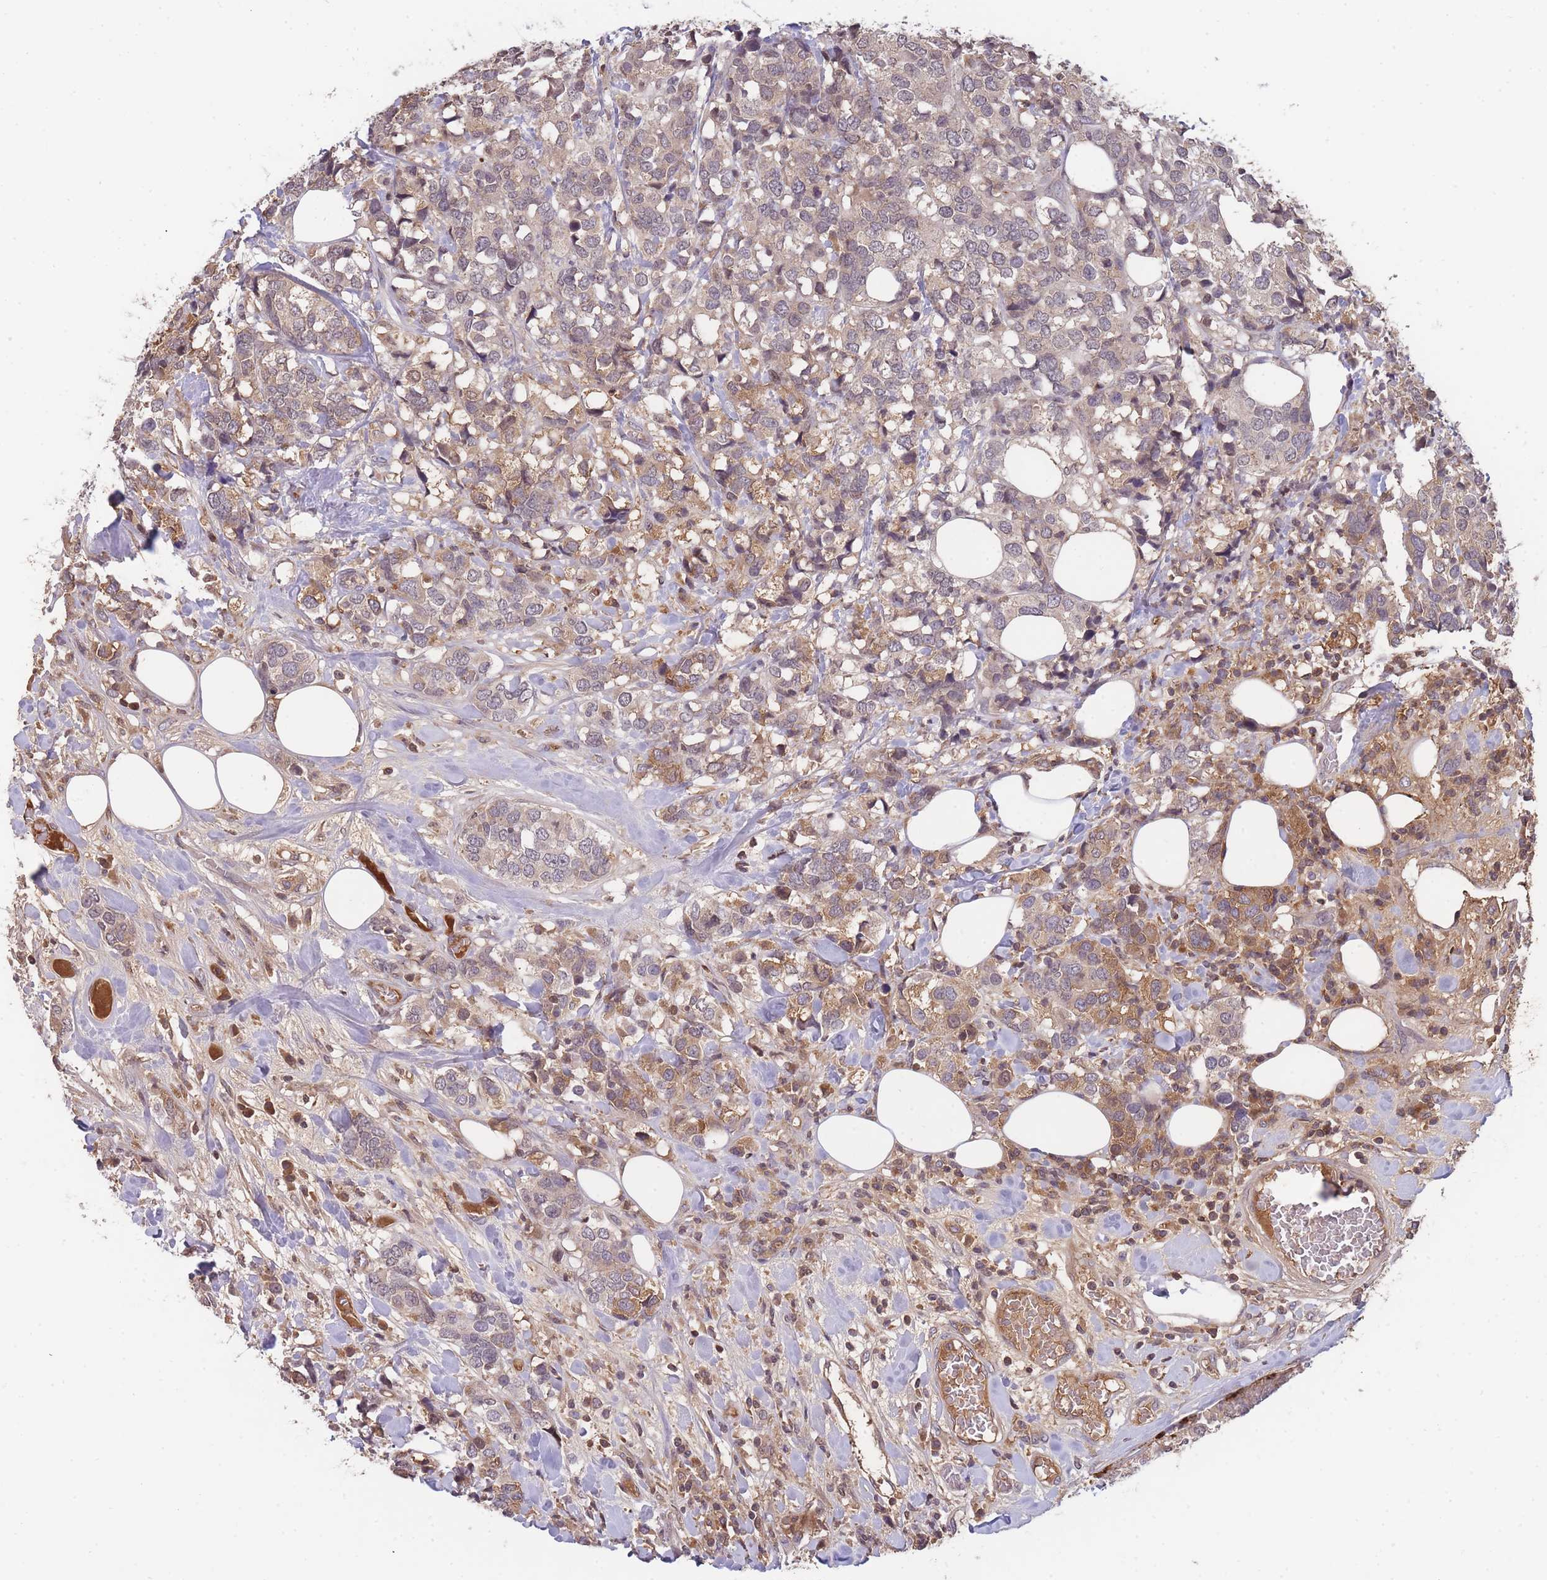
{"staining": {"intensity": "moderate", "quantity": "<25%", "location": "cytoplasmic/membranous"}, "tissue": "breast cancer", "cell_type": "Tumor cells", "image_type": "cancer", "snomed": [{"axis": "morphology", "description": "Lobular carcinoma"}, {"axis": "topography", "description": "Breast"}], "caption": "Immunohistochemical staining of human lobular carcinoma (breast) shows moderate cytoplasmic/membranous protein staining in about <25% of tumor cells. Ihc stains the protein in brown and the nuclei are stained blue.", "gene": "RALGDS", "patient": {"sex": "female", "age": 59}}